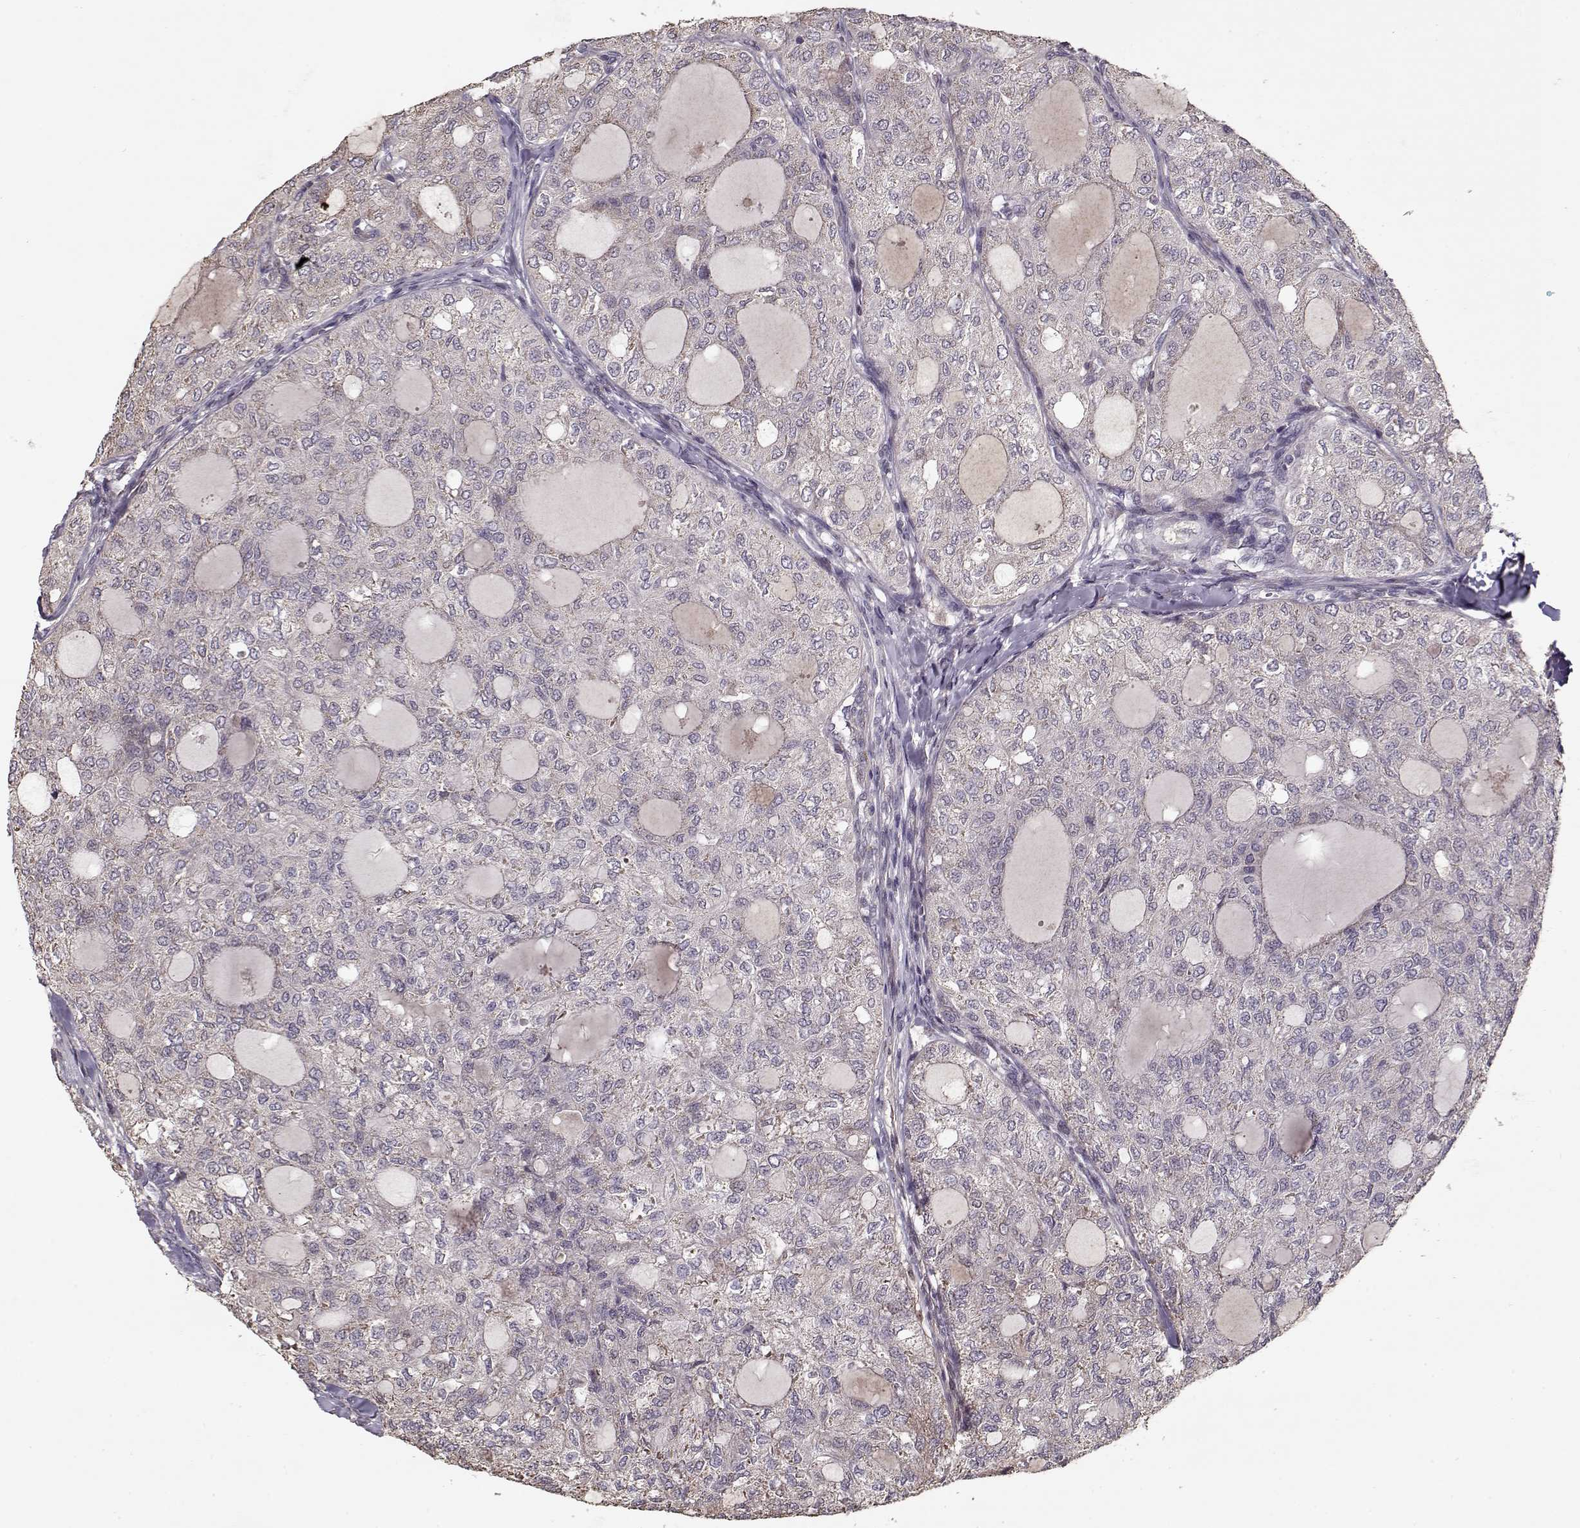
{"staining": {"intensity": "negative", "quantity": "none", "location": "none"}, "tissue": "thyroid cancer", "cell_type": "Tumor cells", "image_type": "cancer", "snomed": [{"axis": "morphology", "description": "Follicular adenoma carcinoma, NOS"}, {"axis": "topography", "description": "Thyroid gland"}], "caption": "IHC of human follicular adenoma carcinoma (thyroid) shows no staining in tumor cells.", "gene": "LAMA2", "patient": {"sex": "male", "age": 75}}